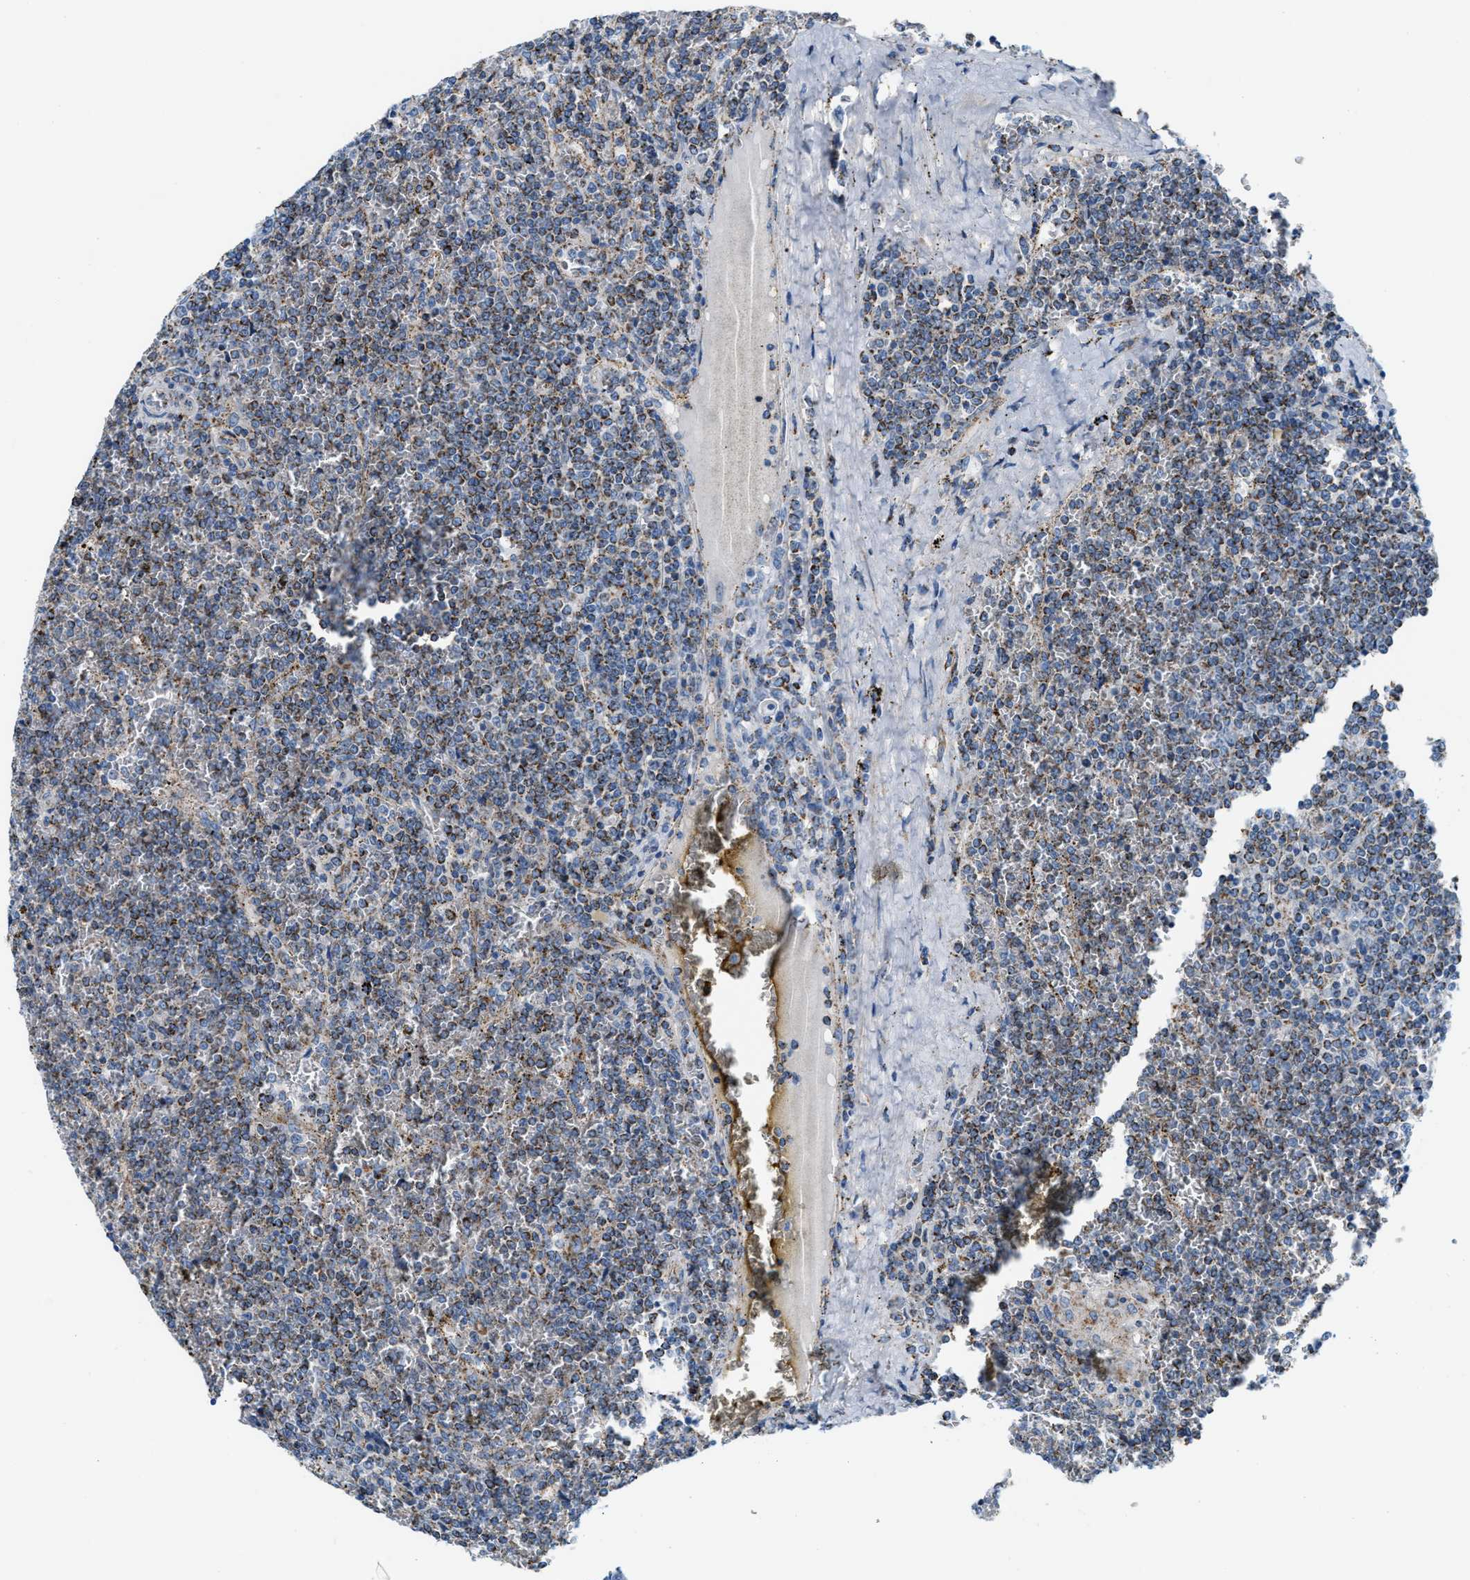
{"staining": {"intensity": "moderate", "quantity": ">75%", "location": "cytoplasmic/membranous"}, "tissue": "lymphoma", "cell_type": "Tumor cells", "image_type": "cancer", "snomed": [{"axis": "morphology", "description": "Malignant lymphoma, non-Hodgkin's type, Low grade"}, {"axis": "topography", "description": "Spleen"}], "caption": "Lymphoma stained with a brown dye exhibits moderate cytoplasmic/membranous positive staining in about >75% of tumor cells.", "gene": "JADE1", "patient": {"sex": "female", "age": 19}}